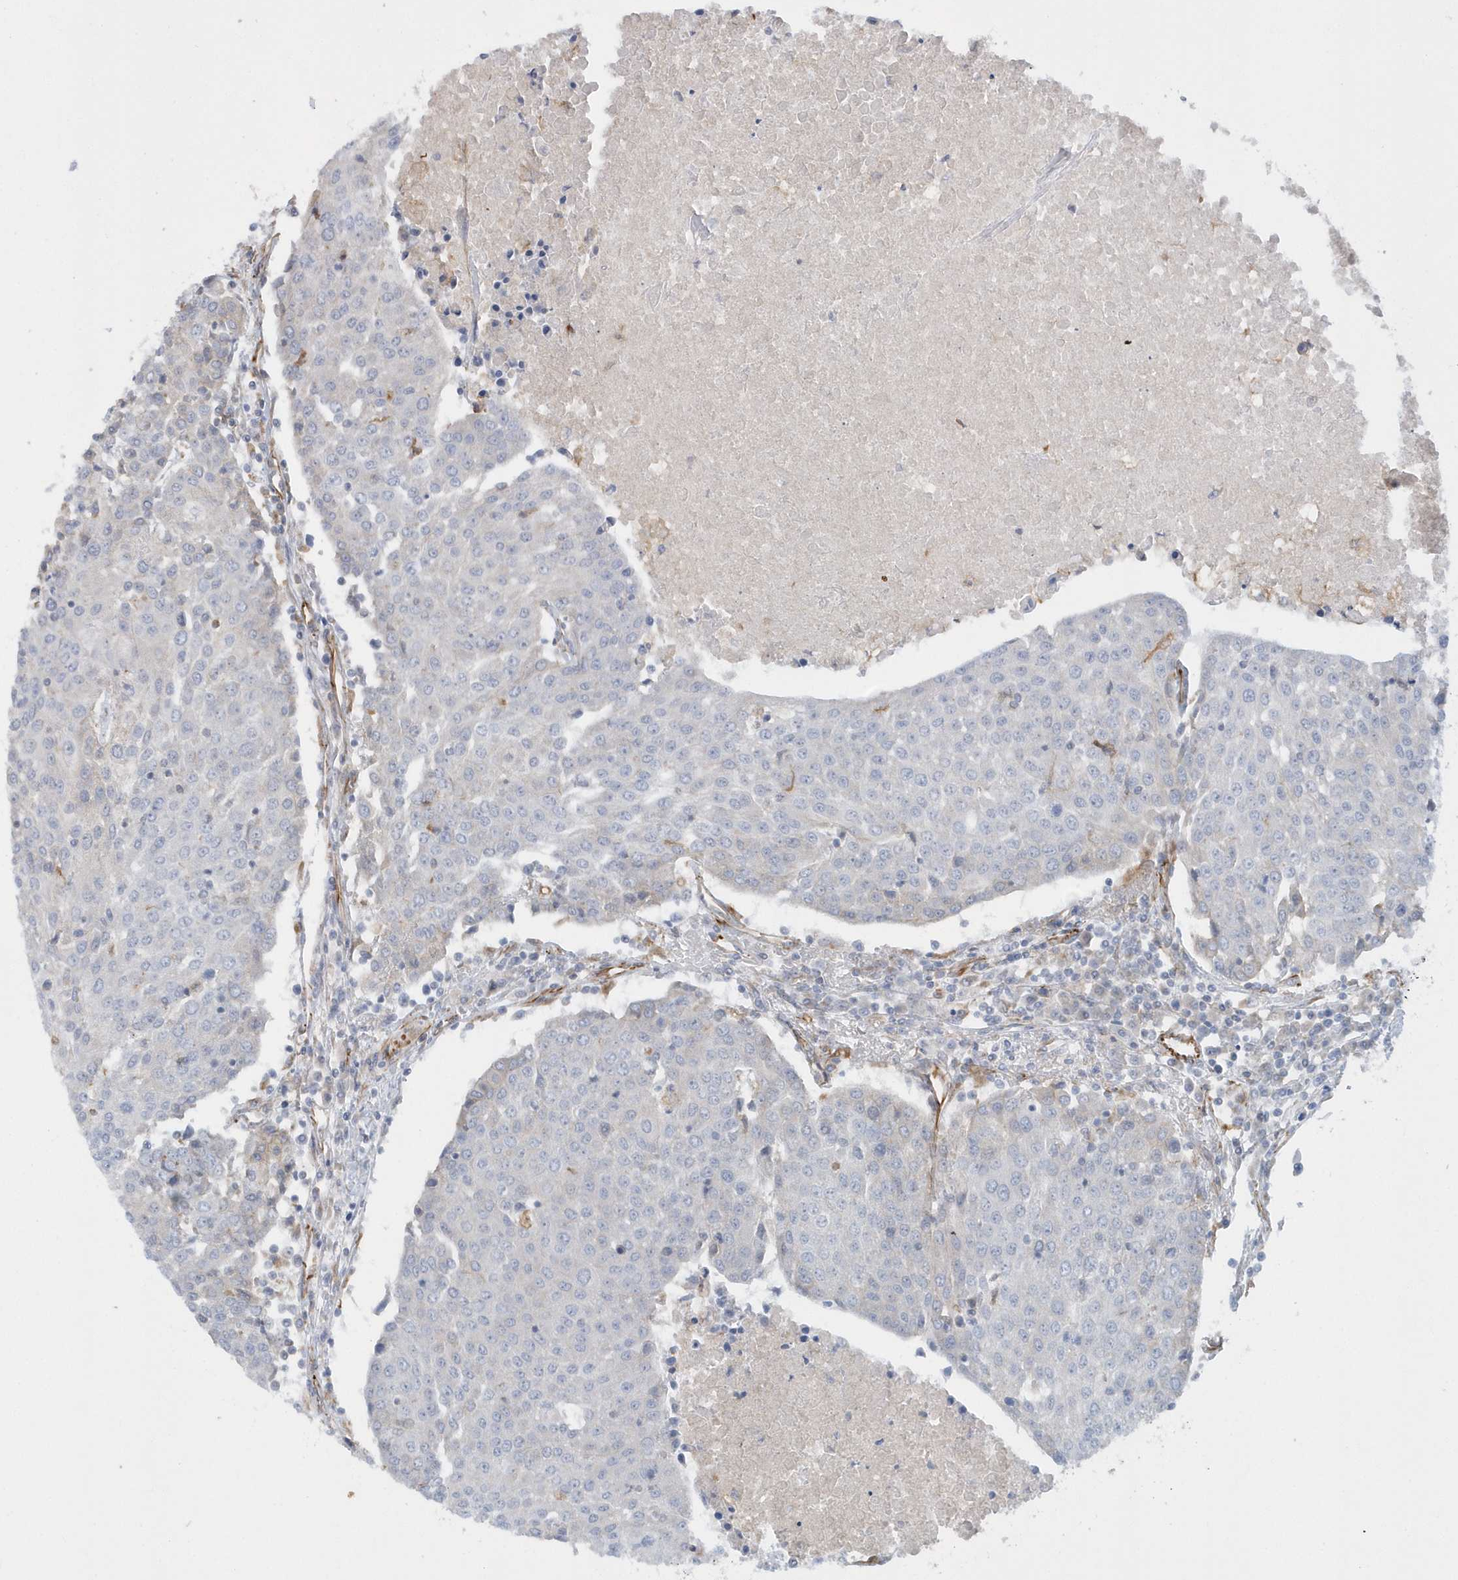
{"staining": {"intensity": "negative", "quantity": "none", "location": "none"}, "tissue": "urothelial cancer", "cell_type": "Tumor cells", "image_type": "cancer", "snomed": [{"axis": "morphology", "description": "Urothelial carcinoma, High grade"}, {"axis": "topography", "description": "Urinary bladder"}], "caption": "There is no significant staining in tumor cells of urothelial cancer. (DAB (3,3'-diaminobenzidine) immunohistochemistry (IHC) visualized using brightfield microscopy, high magnification).", "gene": "RAB17", "patient": {"sex": "female", "age": 85}}